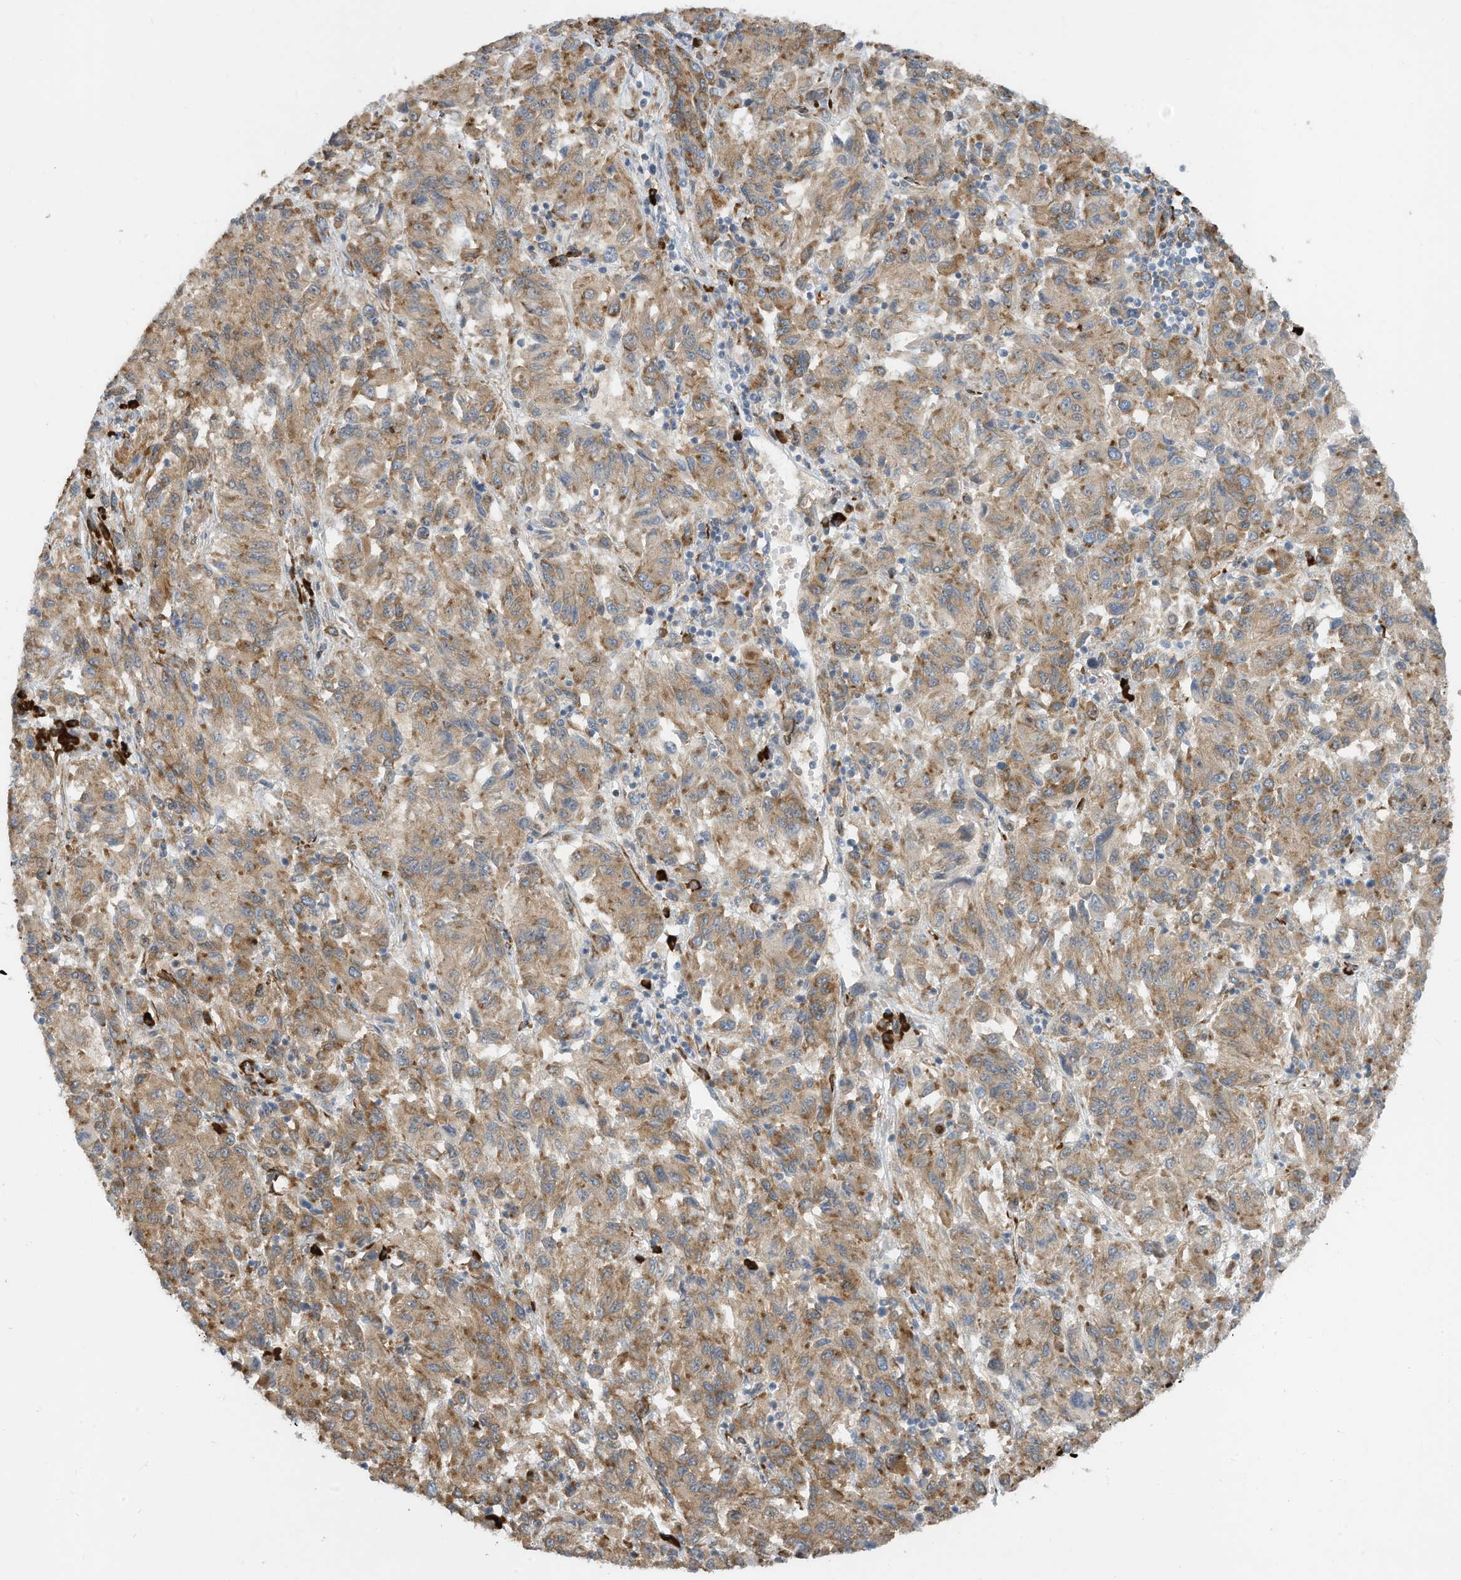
{"staining": {"intensity": "moderate", "quantity": ">75%", "location": "cytoplasmic/membranous"}, "tissue": "melanoma", "cell_type": "Tumor cells", "image_type": "cancer", "snomed": [{"axis": "morphology", "description": "Malignant melanoma, Metastatic site"}, {"axis": "topography", "description": "Lung"}], "caption": "Immunohistochemical staining of malignant melanoma (metastatic site) demonstrates medium levels of moderate cytoplasmic/membranous protein staining in about >75% of tumor cells.", "gene": "ZBTB45", "patient": {"sex": "male", "age": 64}}